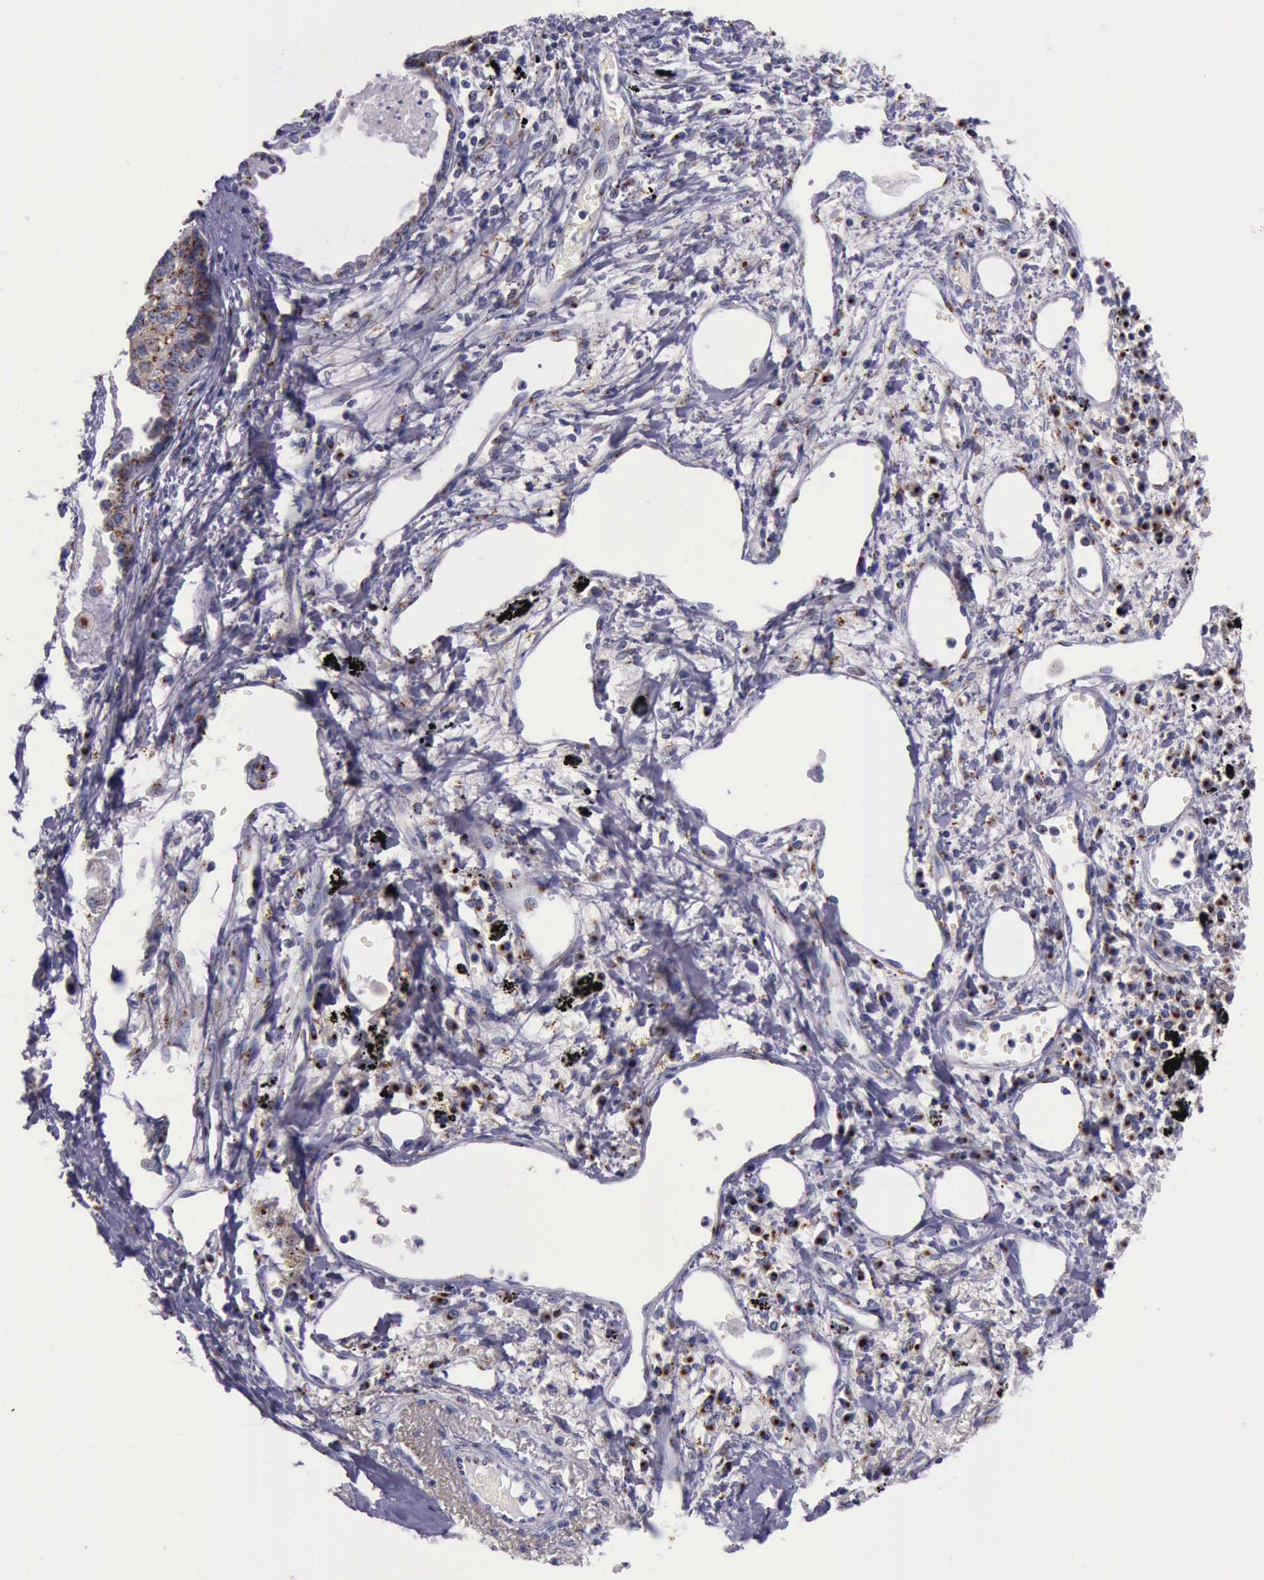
{"staining": {"intensity": "strong", "quantity": ">75%", "location": "cytoplasmic/membranous"}, "tissue": "lung cancer", "cell_type": "Tumor cells", "image_type": "cancer", "snomed": [{"axis": "morphology", "description": "Squamous cell carcinoma, NOS"}, {"axis": "topography", "description": "Lung"}], "caption": "Strong cytoplasmic/membranous expression is appreciated in approximately >75% of tumor cells in lung squamous cell carcinoma.", "gene": "GOLGA5", "patient": {"sex": "male", "age": 71}}